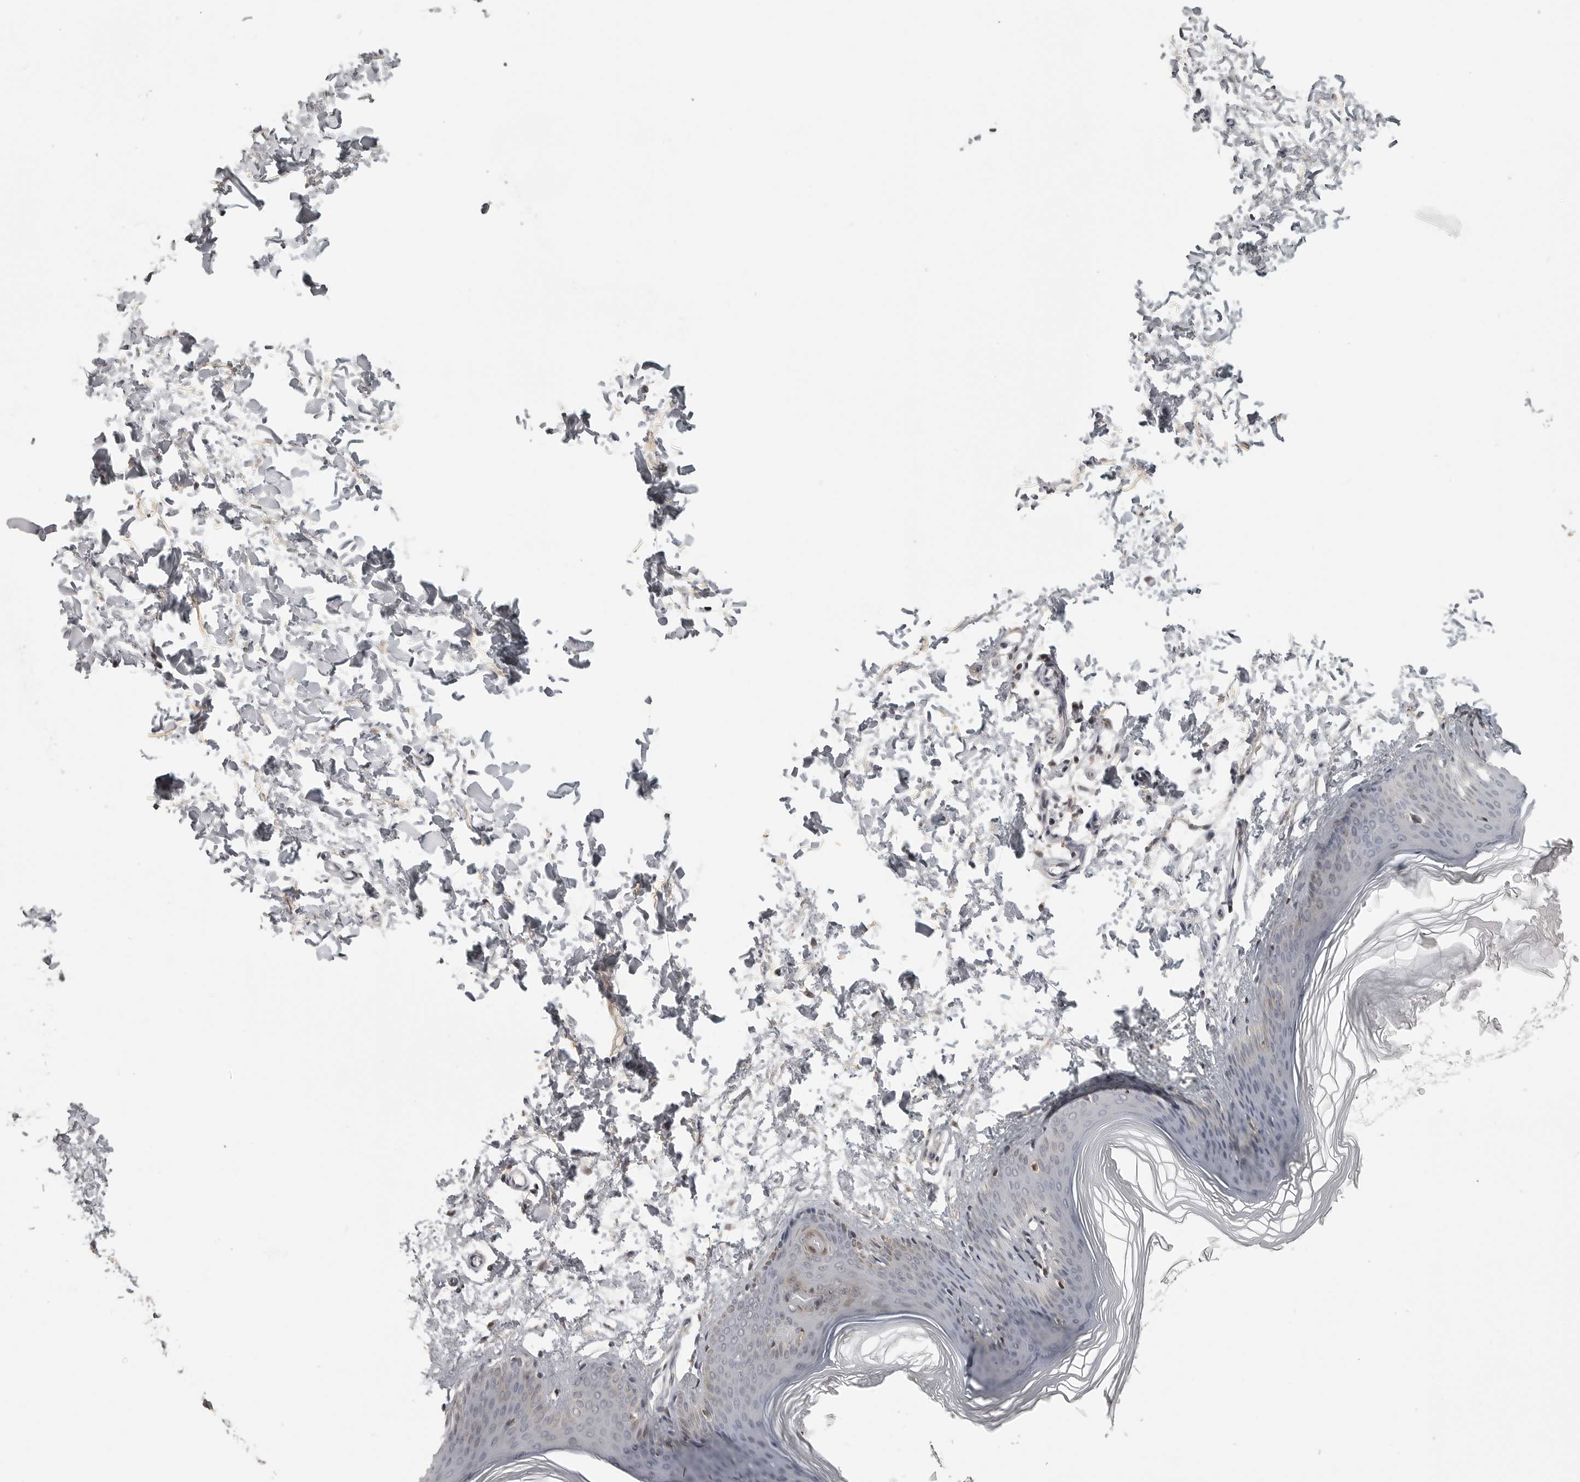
{"staining": {"intensity": "weak", "quantity": "25%-75%", "location": "cytoplasmic/membranous"}, "tissue": "skin", "cell_type": "Fibroblasts", "image_type": "normal", "snomed": [{"axis": "morphology", "description": "Normal tissue, NOS"}, {"axis": "topography", "description": "Skin"}], "caption": "Immunohistochemistry (IHC) photomicrograph of benign skin: skin stained using IHC shows low levels of weak protein expression localized specifically in the cytoplasmic/membranous of fibroblasts, appearing as a cytoplasmic/membranous brown color.", "gene": "UROD", "patient": {"sex": "female", "age": 27}}